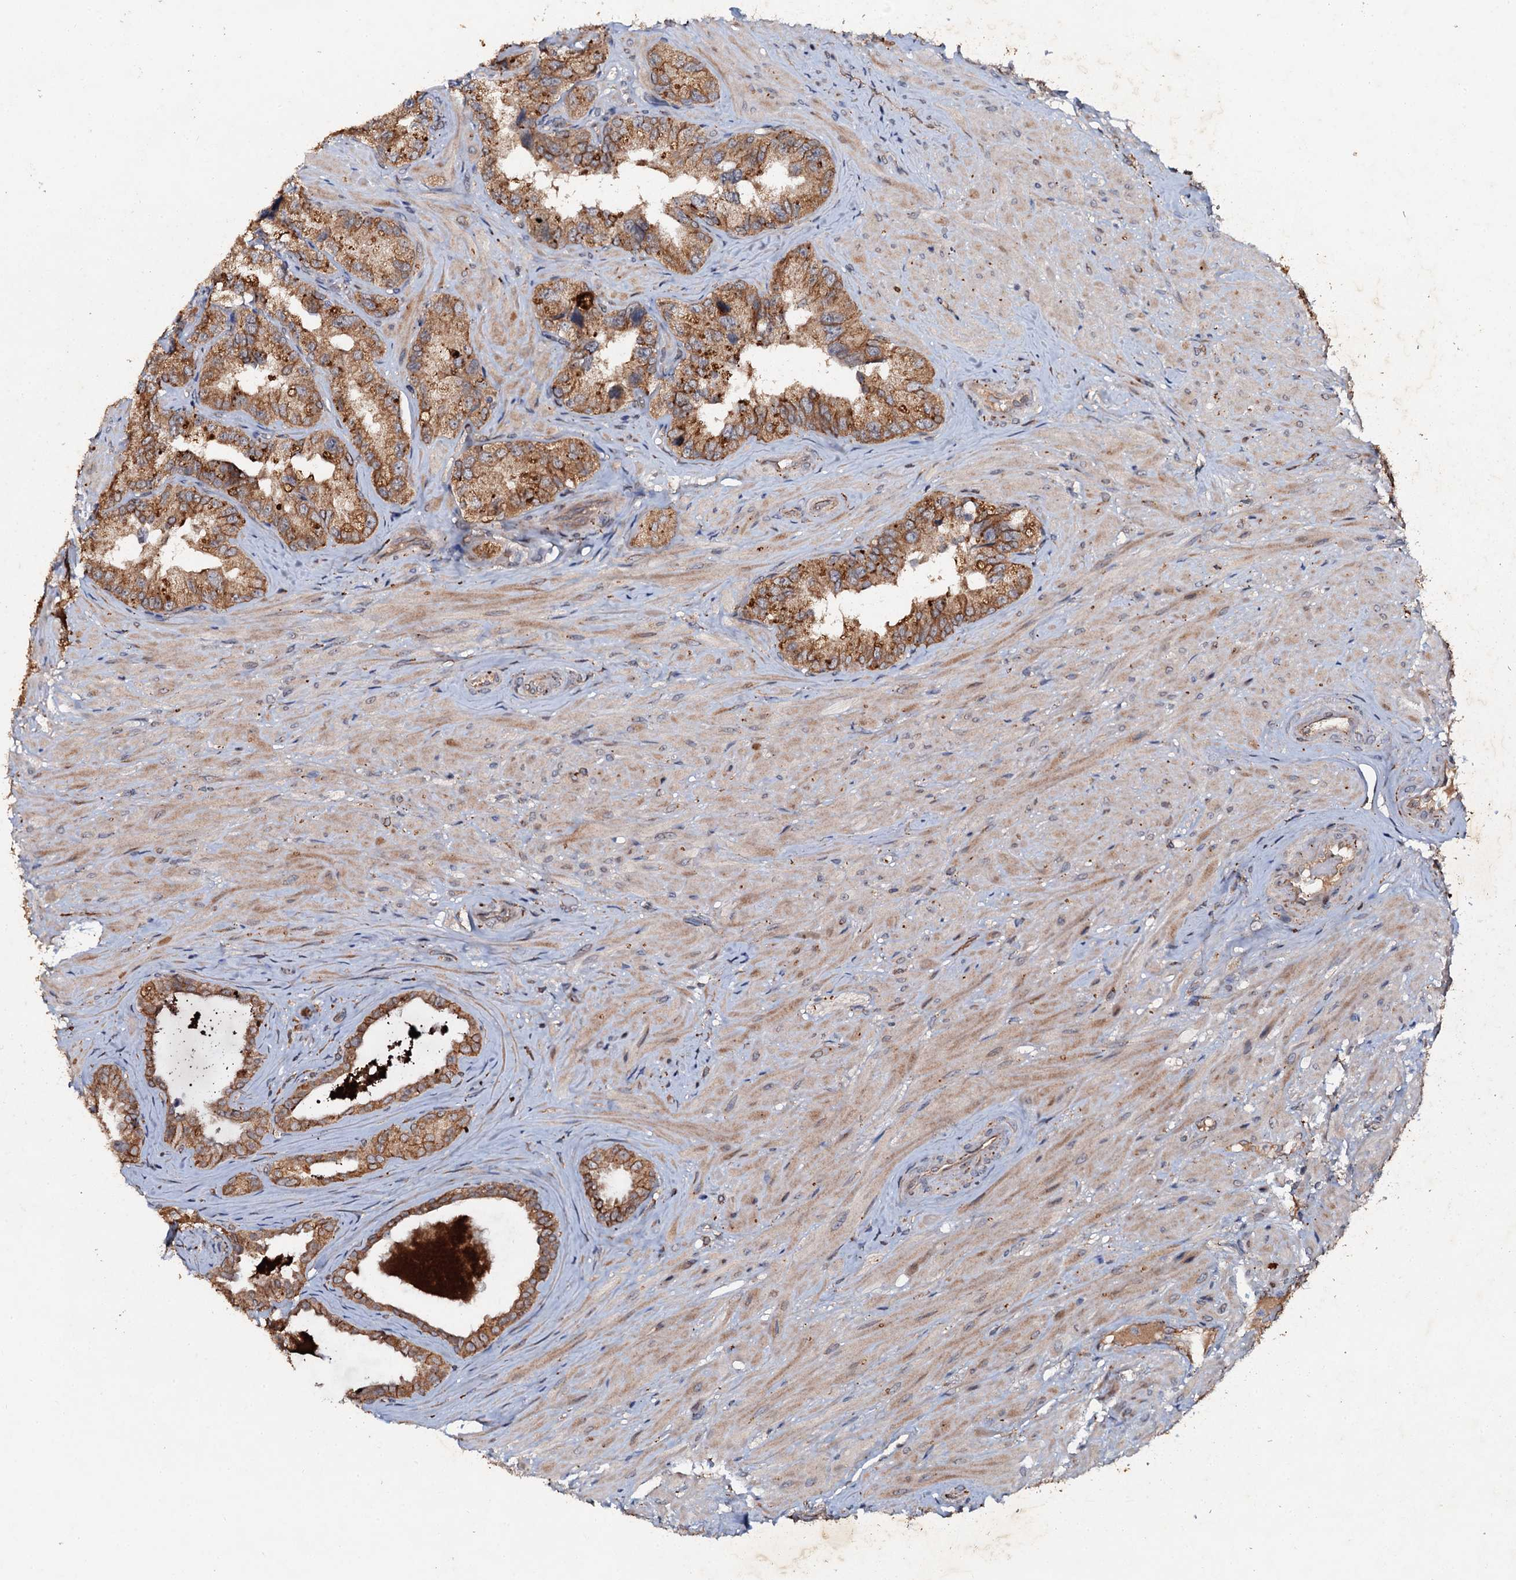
{"staining": {"intensity": "moderate", "quantity": ">75%", "location": "cytoplasmic/membranous"}, "tissue": "seminal vesicle", "cell_type": "Glandular cells", "image_type": "normal", "snomed": [{"axis": "morphology", "description": "Normal tissue, NOS"}, {"axis": "topography", "description": "Seminal veicle"}, {"axis": "topography", "description": "Peripheral nerve tissue"}], "caption": "A medium amount of moderate cytoplasmic/membranous expression is present in approximately >75% of glandular cells in normal seminal vesicle.", "gene": "ADAMTS10", "patient": {"sex": "male", "age": 67}}